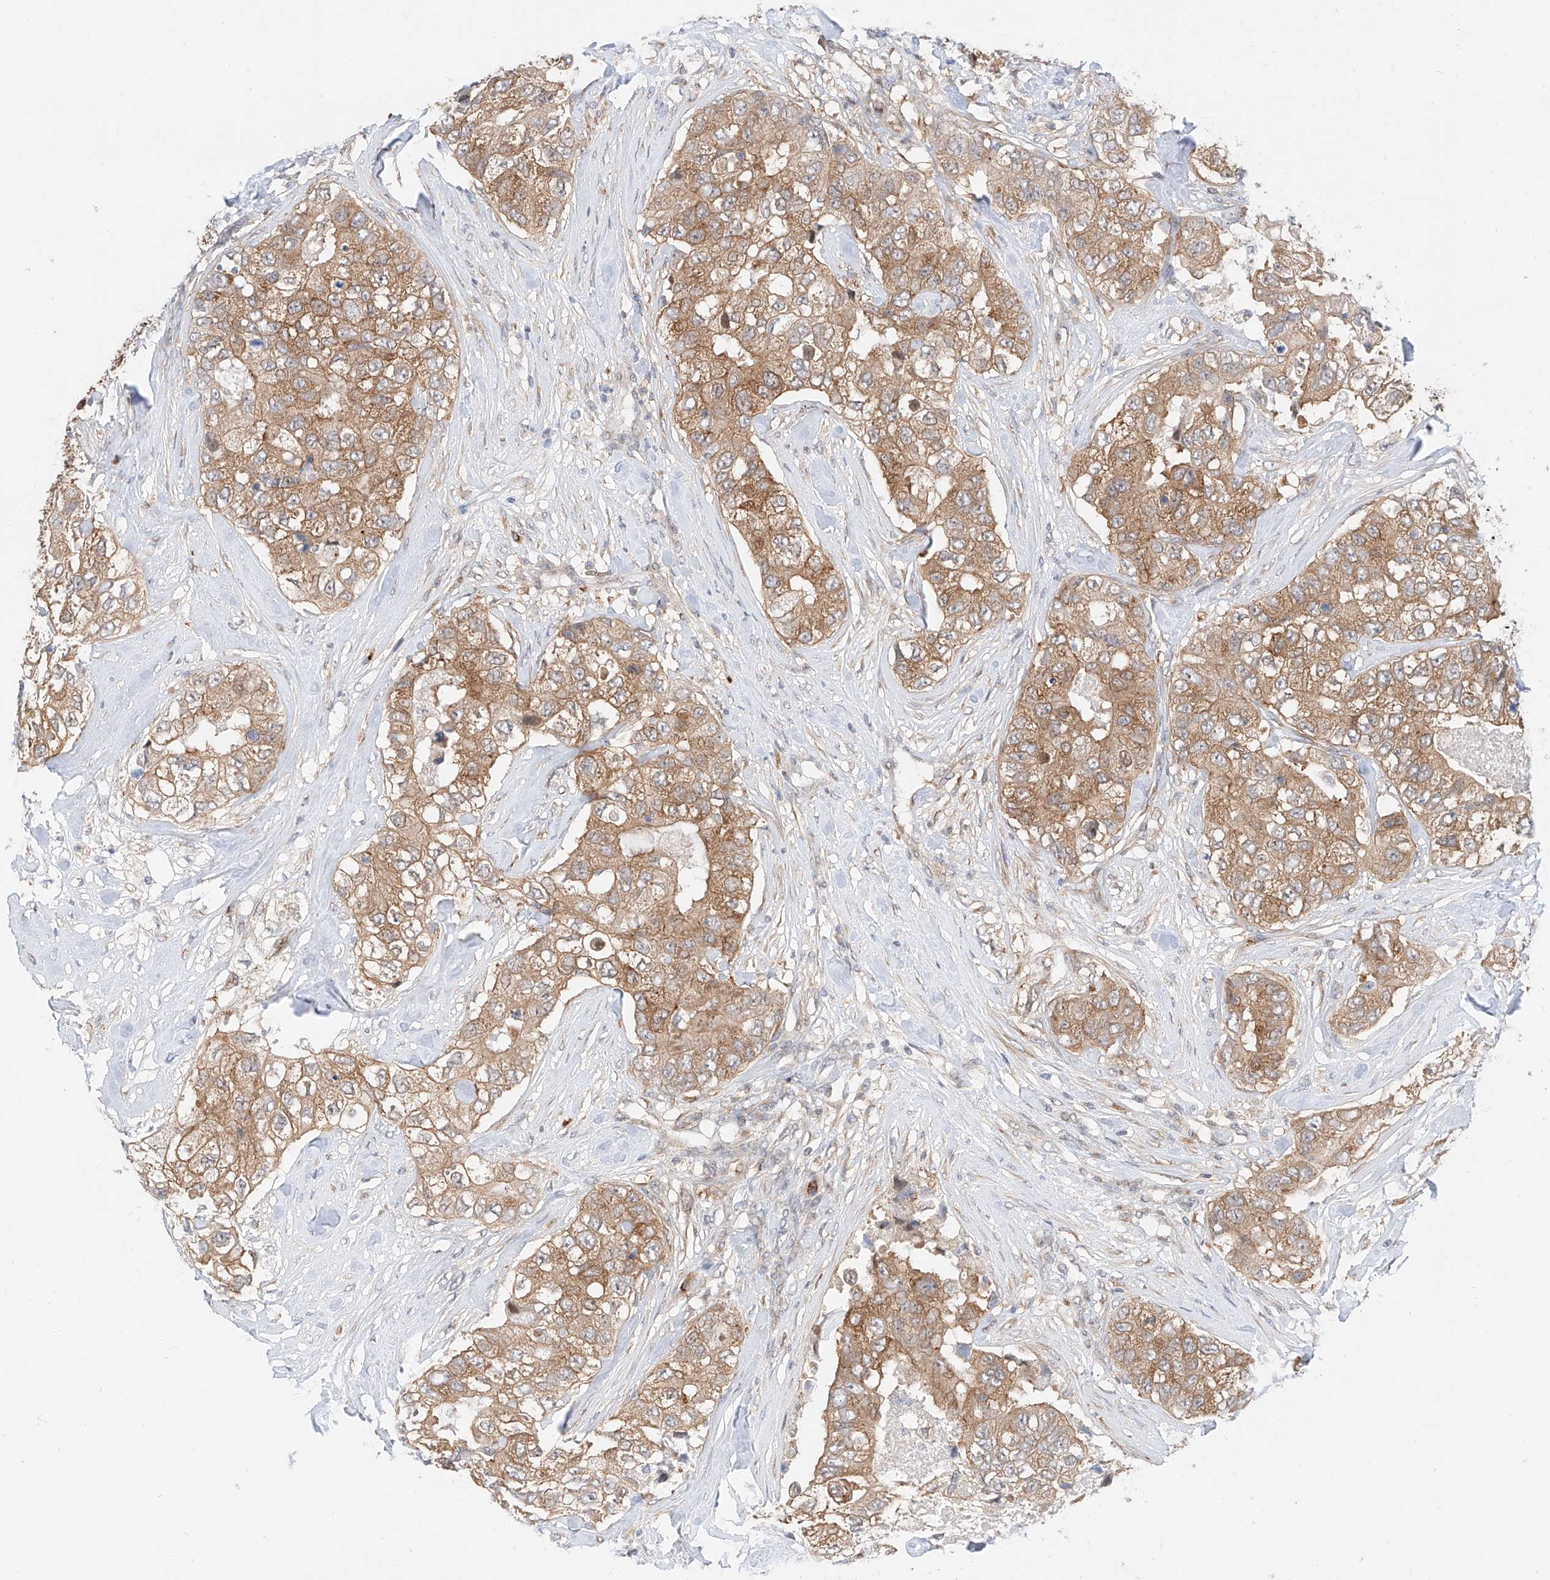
{"staining": {"intensity": "moderate", "quantity": ">75%", "location": "cytoplasmic/membranous"}, "tissue": "breast cancer", "cell_type": "Tumor cells", "image_type": "cancer", "snomed": [{"axis": "morphology", "description": "Duct carcinoma"}, {"axis": "topography", "description": "Breast"}], "caption": "High-magnification brightfield microscopy of breast cancer stained with DAB (brown) and counterstained with hematoxylin (blue). tumor cells exhibit moderate cytoplasmic/membranous expression is appreciated in about>75% of cells.", "gene": "CARMIL1", "patient": {"sex": "female", "age": 62}}